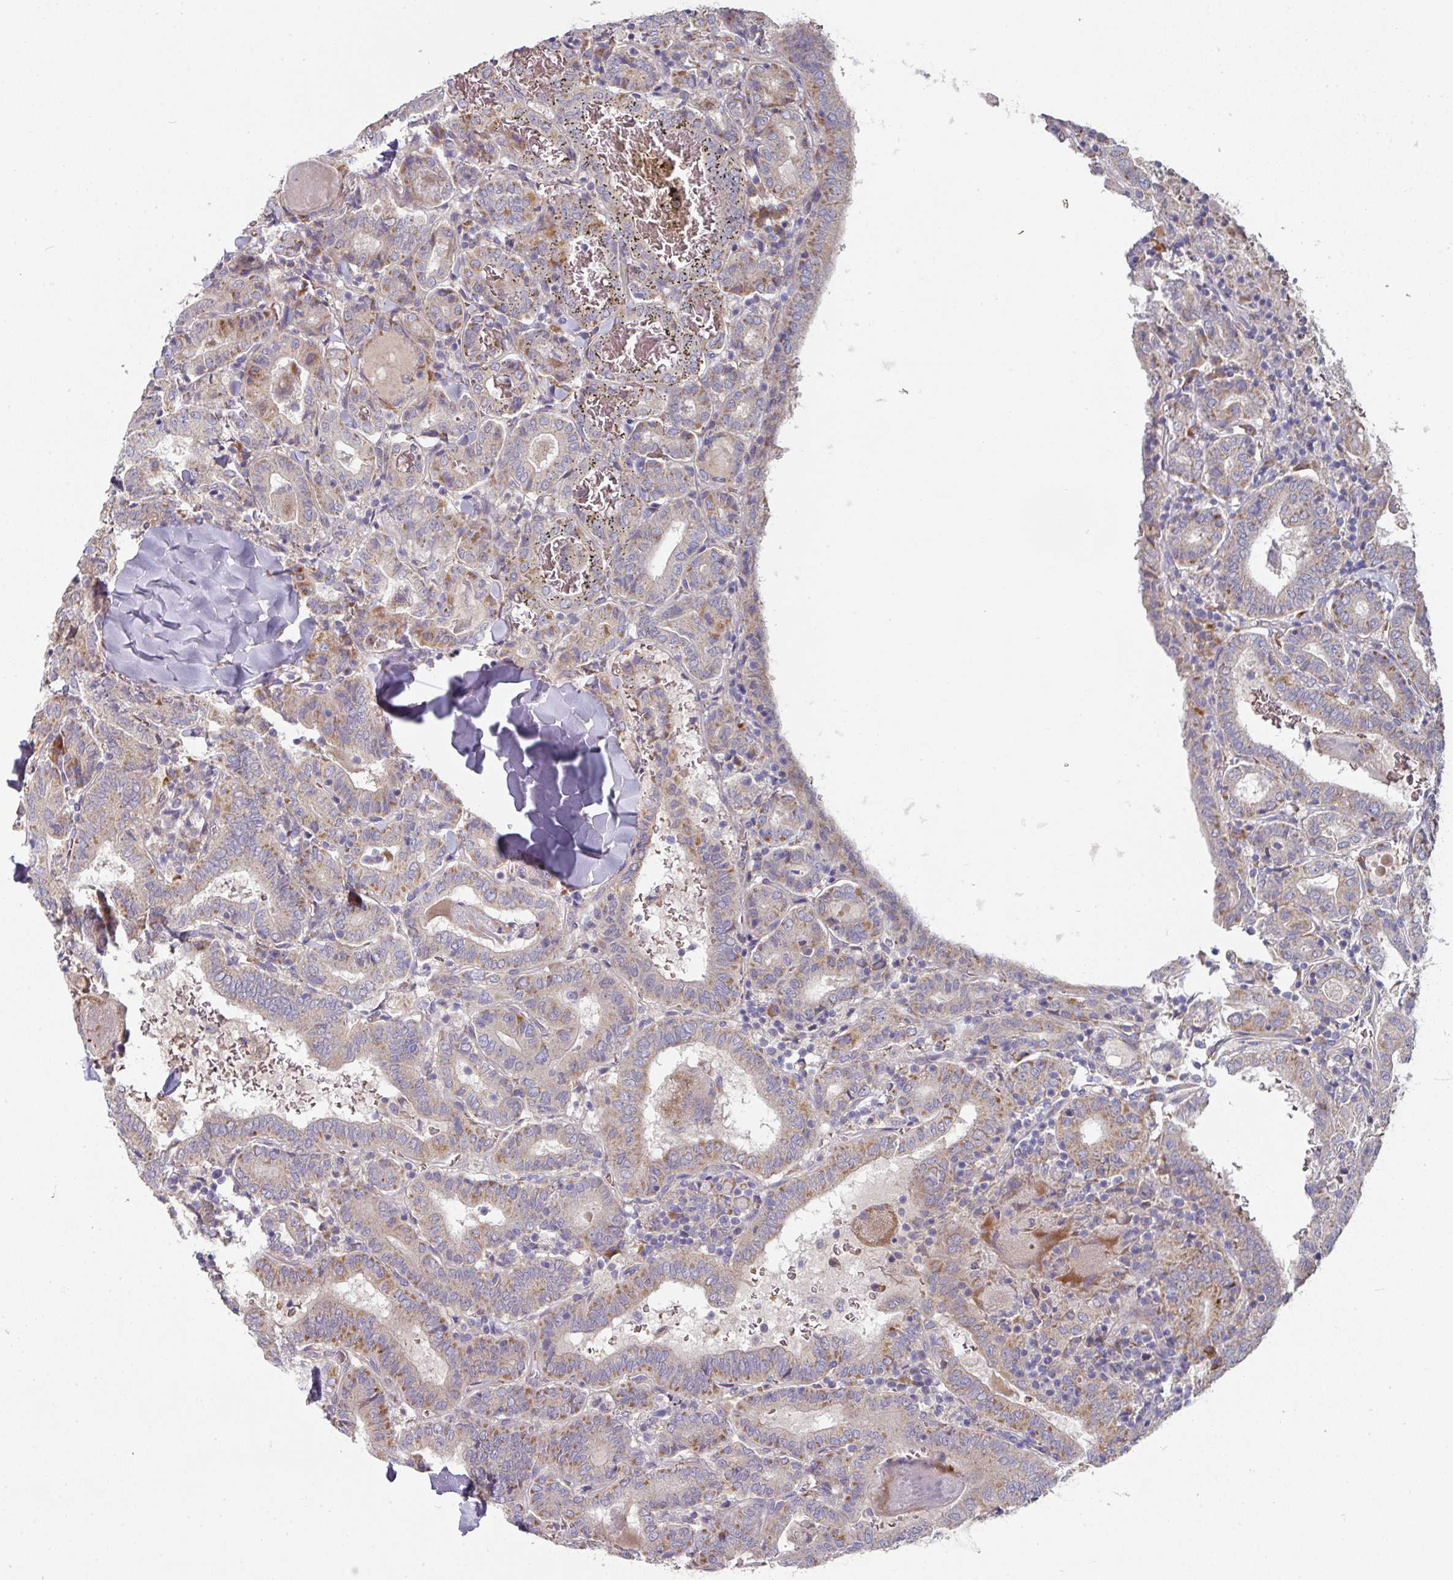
{"staining": {"intensity": "moderate", "quantity": ">75%", "location": "cytoplasmic/membranous"}, "tissue": "thyroid cancer", "cell_type": "Tumor cells", "image_type": "cancer", "snomed": [{"axis": "morphology", "description": "Papillary adenocarcinoma, NOS"}, {"axis": "topography", "description": "Thyroid gland"}], "caption": "Tumor cells show medium levels of moderate cytoplasmic/membranous expression in approximately >75% of cells in human thyroid papillary adenocarcinoma.", "gene": "PYROXD2", "patient": {"sex": "female", "age": 72}}